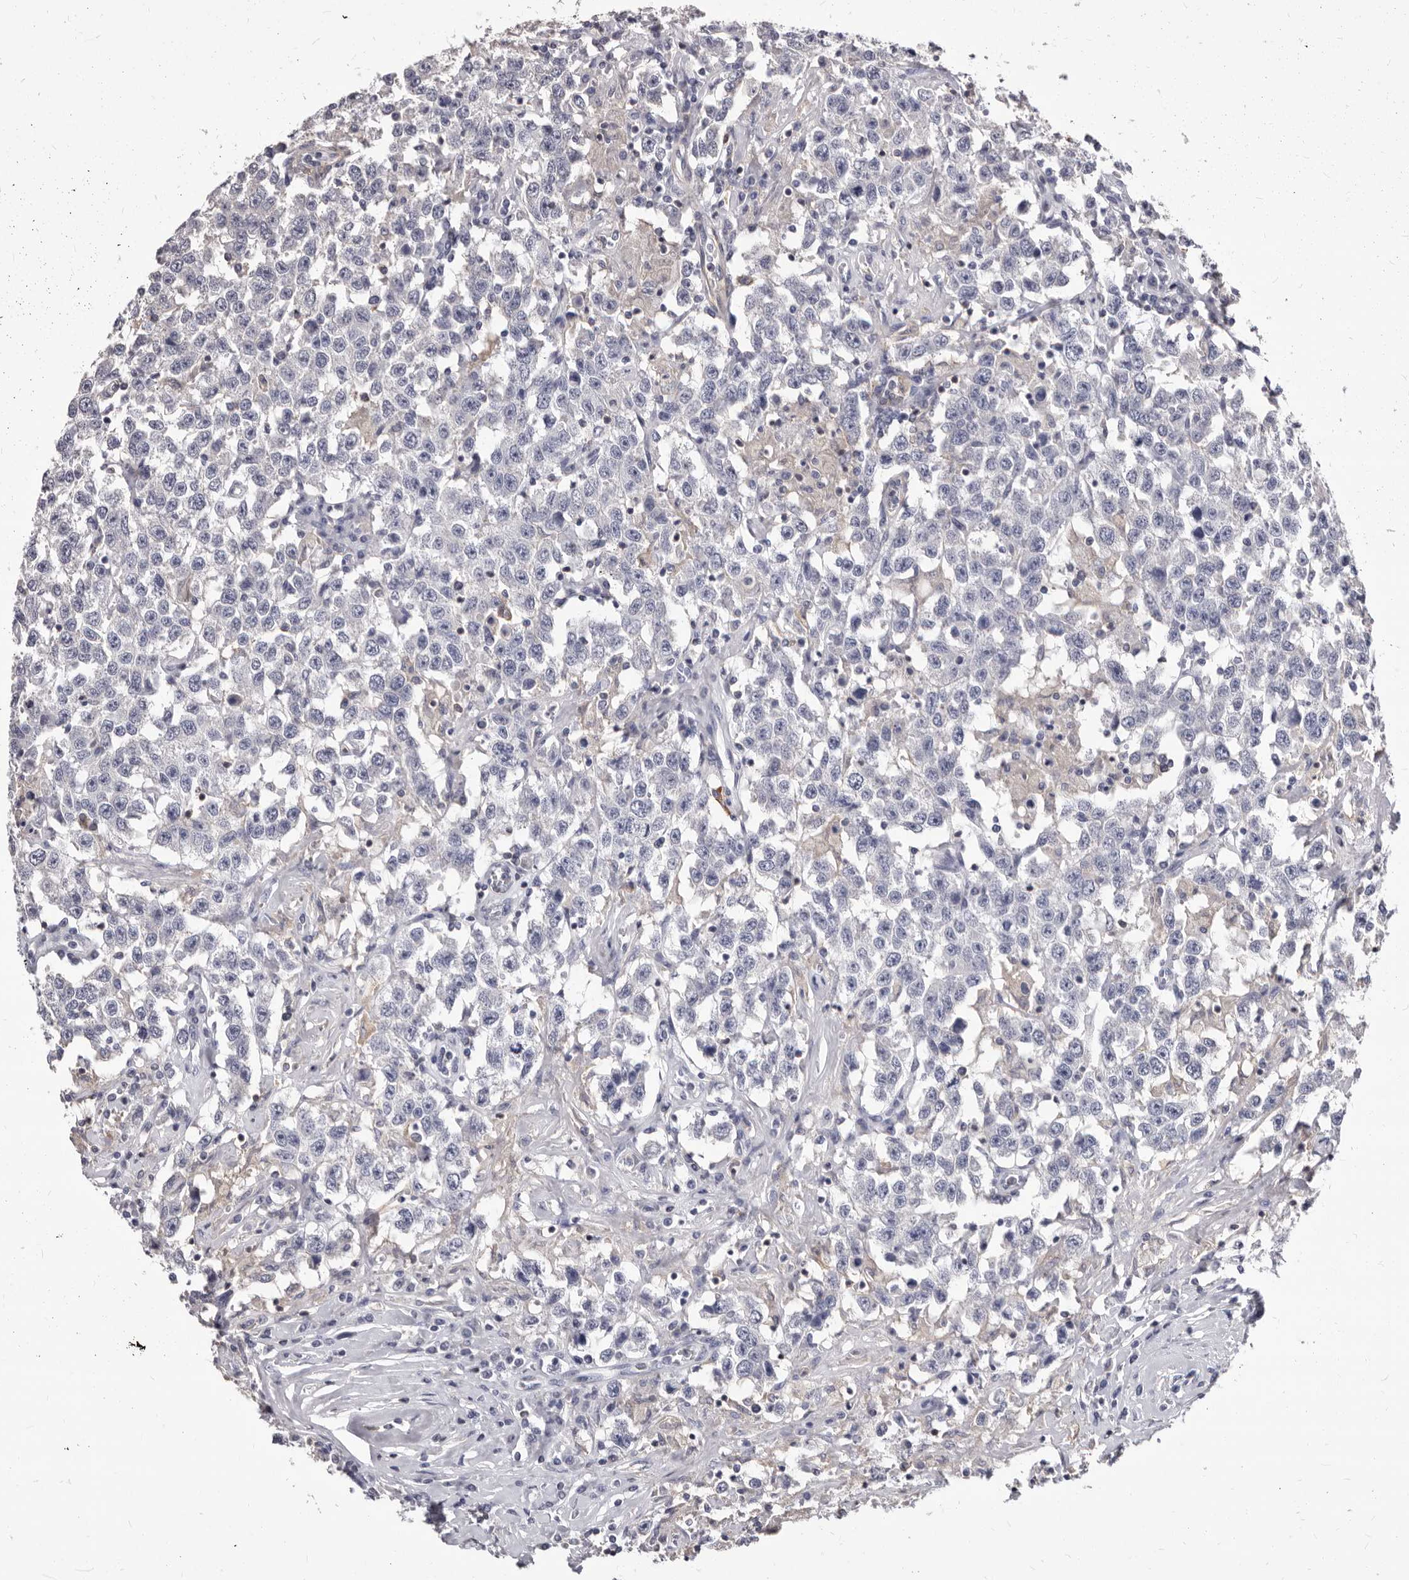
{"staining": {"intensity": "negative", "quantity": "none", "location": "none"}, "tissue": "testis cancer", "cell_type": "Tumor cells", "image_type": "cancer", "snomed": [{"axis": "morphology", "description": "Seminoma, NOS"}, {"axis": "topography", "description": "Testis"}], "caption": "Human testis cancer (seminoma) stained for a protein using immunohistochemistry (IHC) shows no staining in tumor cells.", "gene": "NIBAN1", "patient": {"sex": "male", "age": 41}}